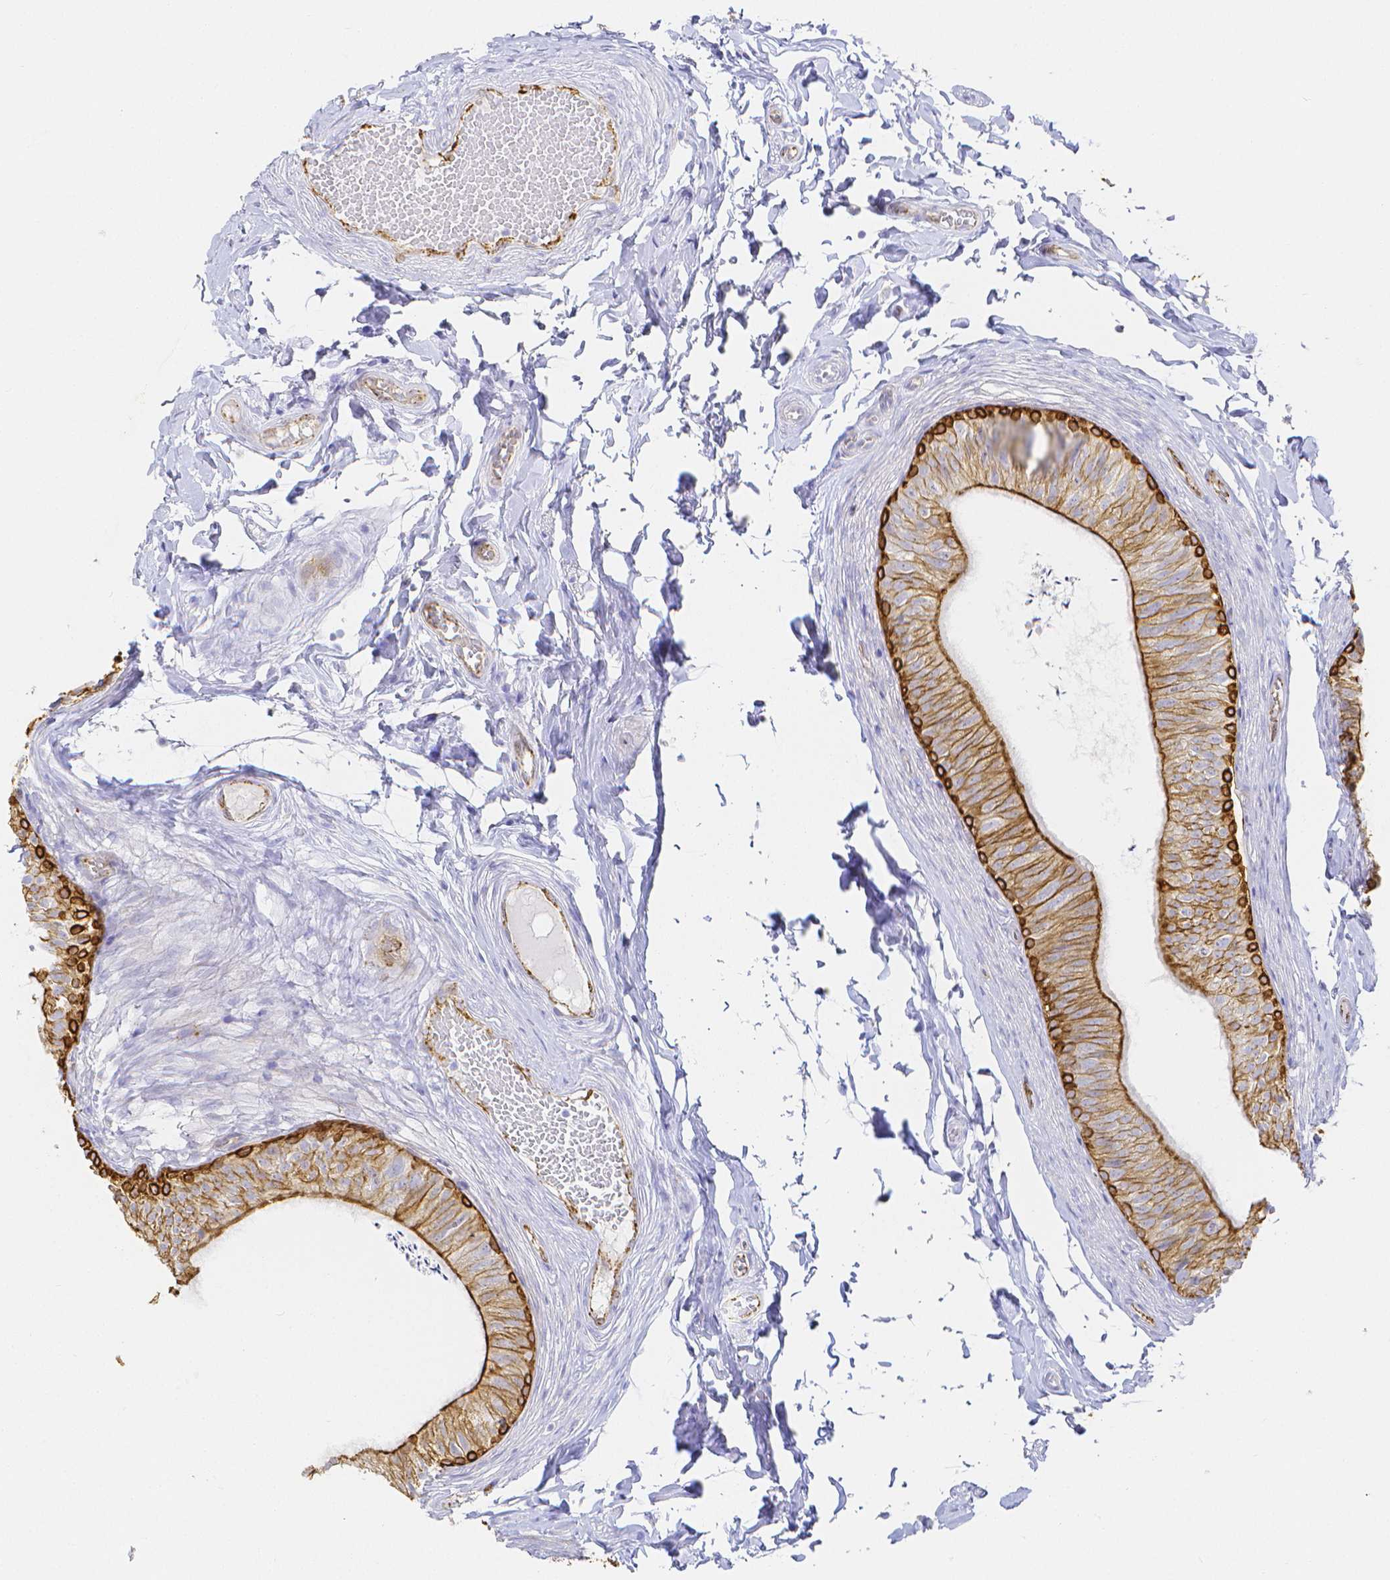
{"staining": {"intensity": "strong", "quantity": "25%-75%", "location": "cytoplasmic/membranous"}, "tissue": "epididymis", "cell_type": "Glandular cells", "image_type": "normal", "snomed": [{"axis": "morphology", "description": "Normal tissue, NOS"}, {"axis": "topography", "description": "Epididymis, spermatic cord, NOS"}, {"axis": "topography", "description": "Epididymis"}, {"axis": "topography", "description": "Peripheral nerve tissue"}], "caption": "A high amount of strong cytoplasmic/membranous expression is present in about 25%-75% of glandular cells in benign epididymis. (DAB (3,3'-diaminobenzidine) IHC, brown staining for protein, blue staining for nuclei).", "gene": "SMURF1", "patient": {"sex": "male", "age": 29}}